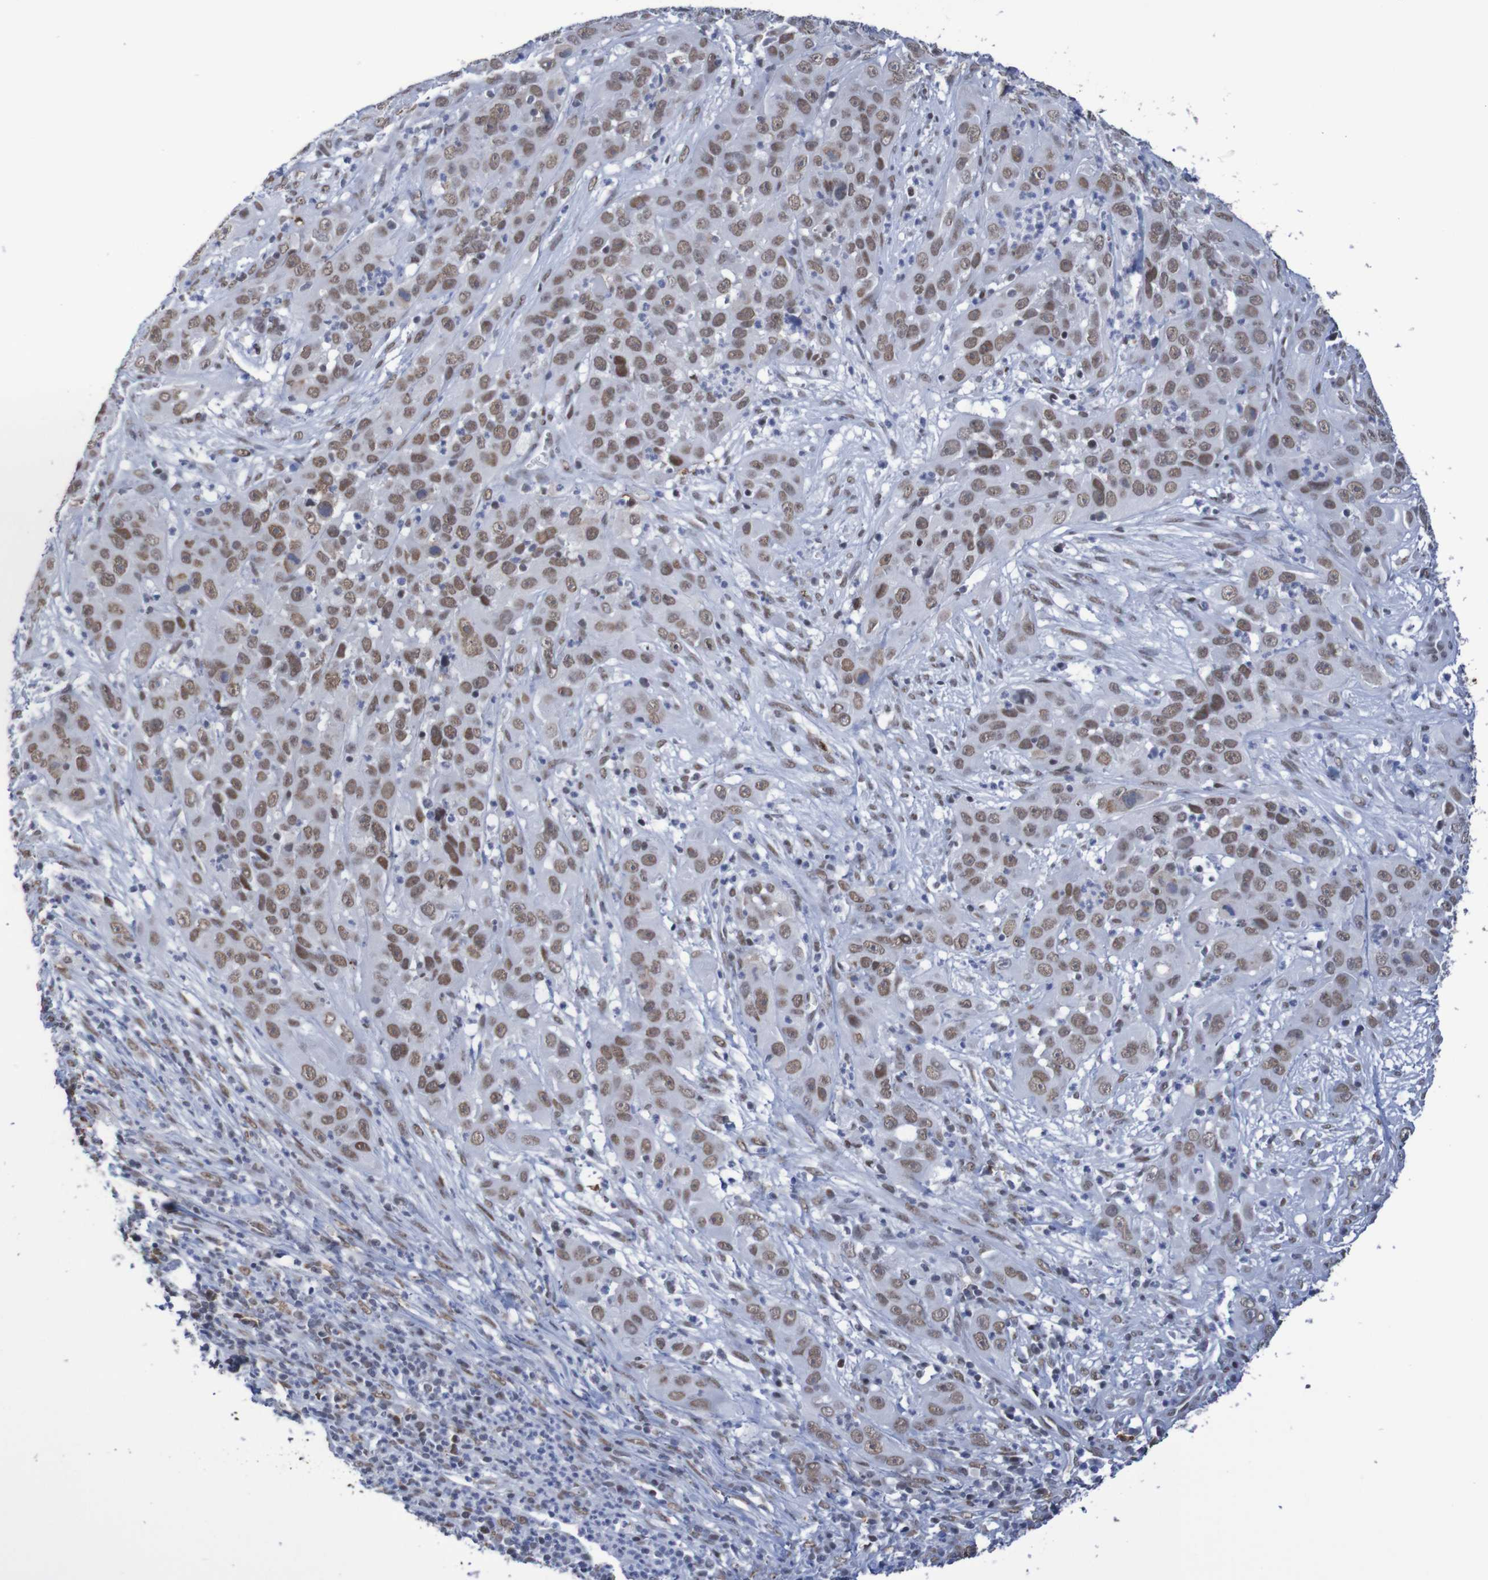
{"staining": {"intensity": "moderate", "quantity": ">75%", "location": "nuclear"}, "tissue": "cervical cancer", "cell_type": "Tumor cells", "image_type": "cancer", "snomed": [{"axis": "morphology", "description": "Squamous cell carcinoma, NOS"}, {"axis": "topography", "description": "Cervix"}], "caption": "Protein staining of squamous cell carcinoma (cervical) tissue displays moderate nuclear expression in approximately >75% of tumor cells.", "gene": "MRTFB", "patient": {"sex": "female", "age": 32}}